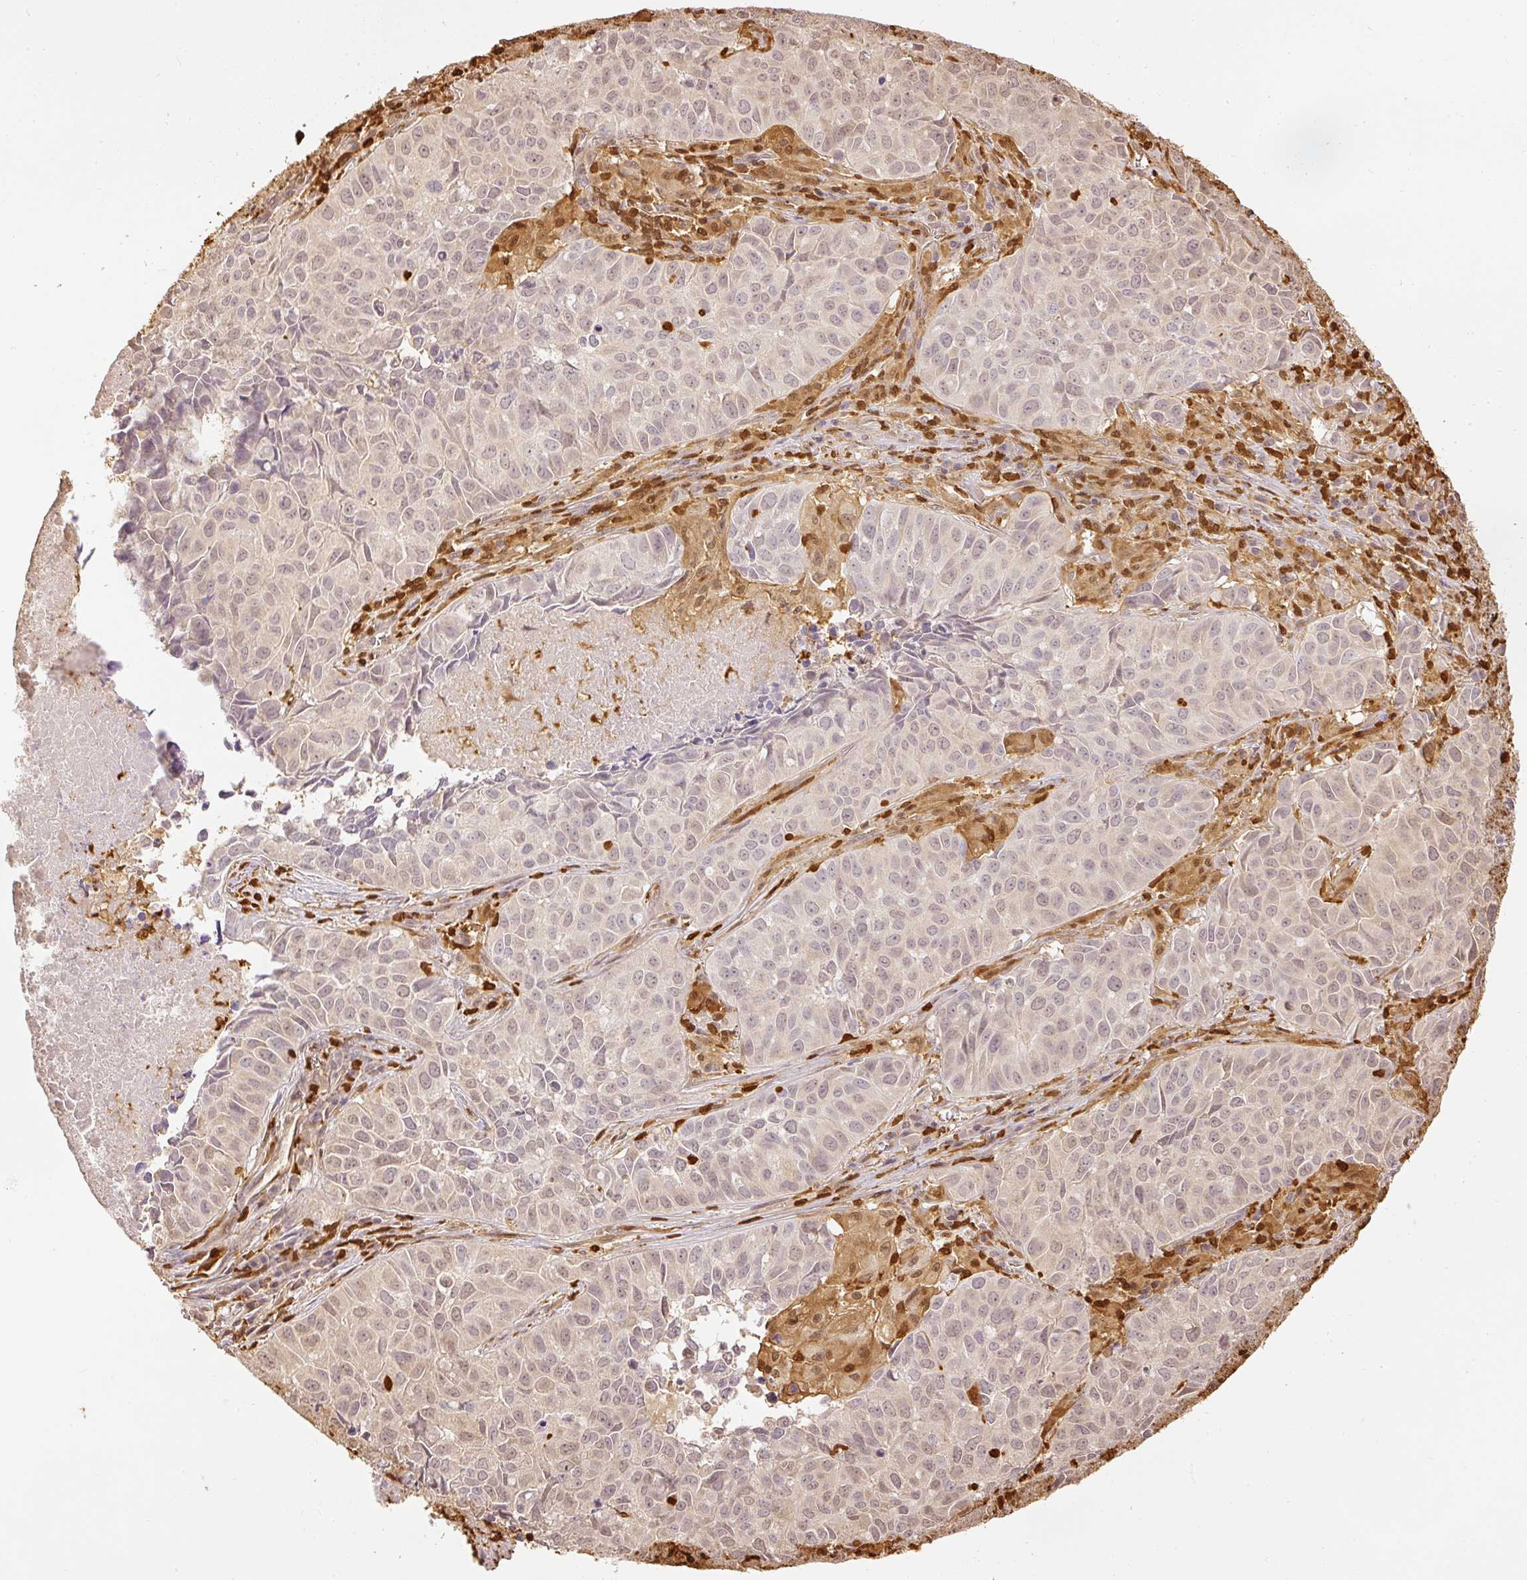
{"staining": {"intensity": "weak", "quantity": "<25%", "location": "nuclear"}, "tissue": "lung cancer", "cell_type": "Tumor cells", "image_type": "cancer", "snomed": [{"axis": "morphology", "description": "Adenocarcinoma, NOS"}, {"axis": "topography", "description": "Lung"}], "caption": "Histopathology image shows no protein staining in tumor cells of lung cancer tissue.", "gene": "PFN1", "patient": {"sex": "female", "age": 50}}